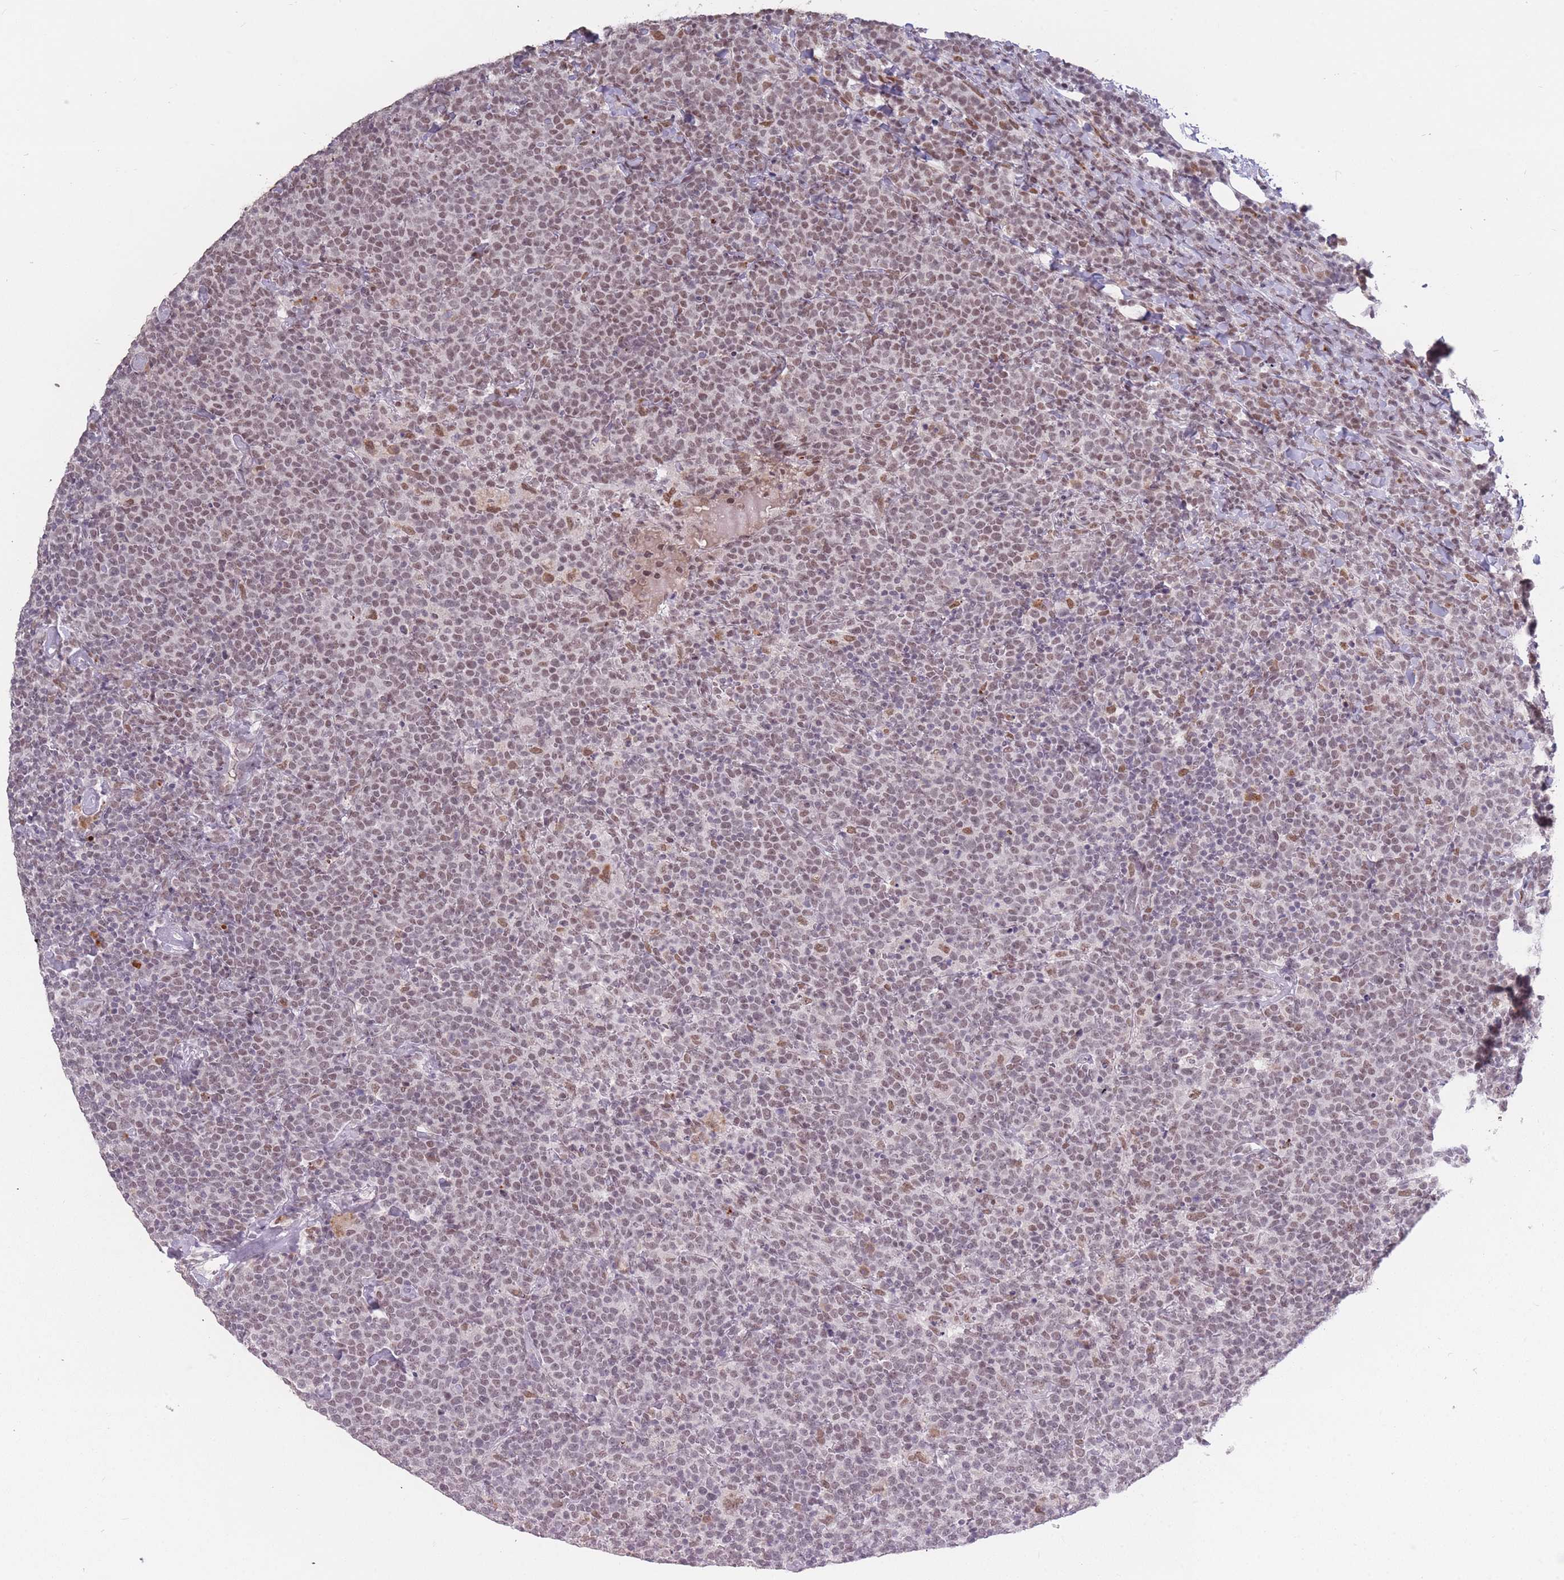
{"staining": {"intensity": "weak", "quantity": "25%-75%", "location": "nuclear"}, "tissue": "lymphoma", "cell_type": "Tumor cells", "image_type": "cancer", "snomed": [{"axis": "morphology", "description": "Malignant lymphoma, non-Hodgkin's type, High grade"}, {"axis": "topography", "description": "Lymph node"}], "caption": "A micrograph showing weak nuclear expression in about 25%-75% of tumor cells in high-grade malignant lymphoma, non-Hodgkin's type, as visualized by brown immunohistochemical staining.", "gene": "HNRNPUL1", "patient": {"sex": "male", "age": 61}}